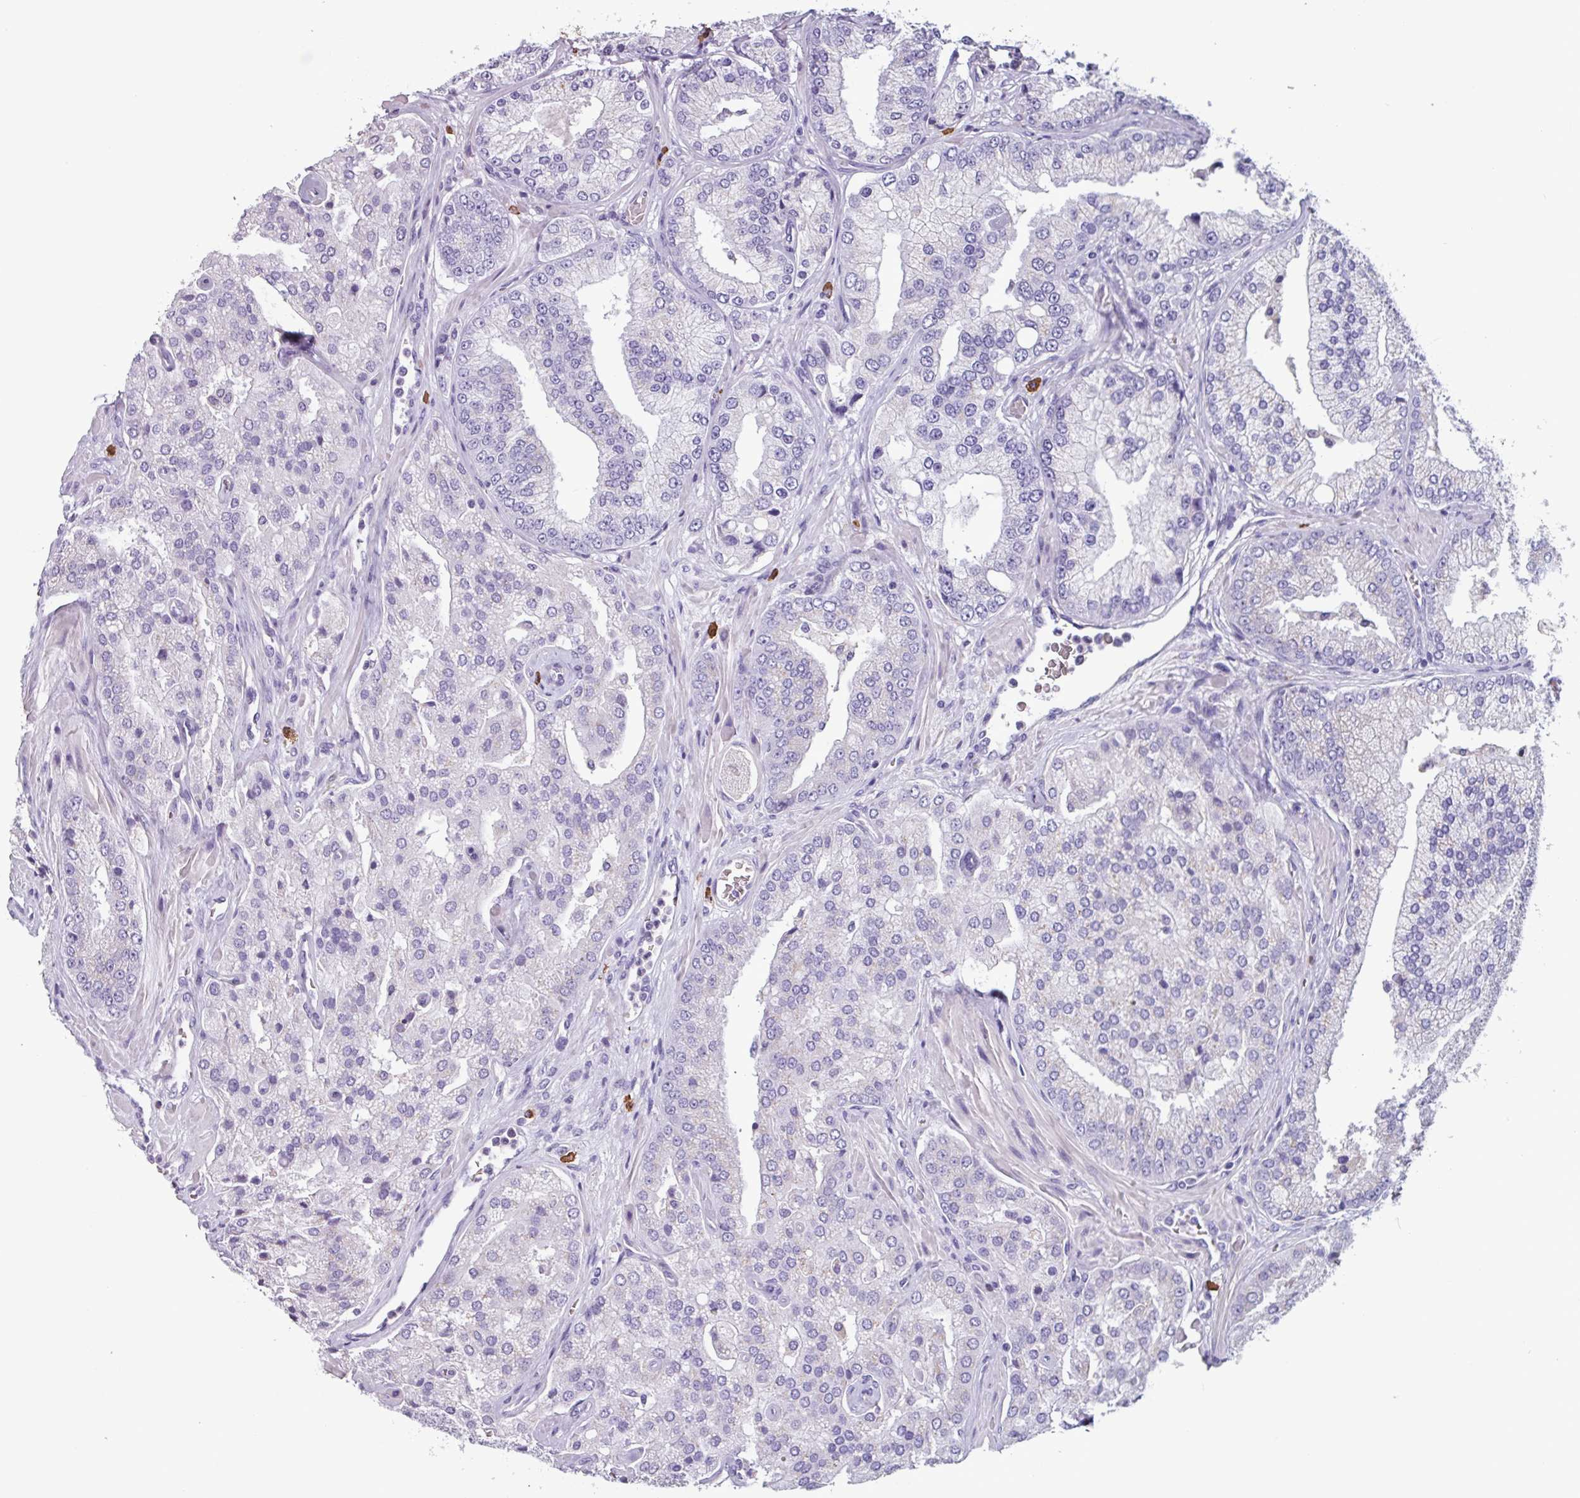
{"staining": {"intensity": "negative", "quantity": "none", "location": "none"}, "tissue": "prostate cancer", "cell_type": "Tumor cells", "image_type": "cancer", "snomed": [{"axis": "morphology", "description": "Adenocarcinoma, High grade"}, {"axis": "topography", "description": "Prostate"}], "caption": "A high-resolution photomicrograph shows immunohistochemistry staining of high-grade adenocarcinoma (prostate), which displays no significant positivity in tumor cells.", "gene": "ADGRE1", "patient": {"sex": "male", "age": 68}}